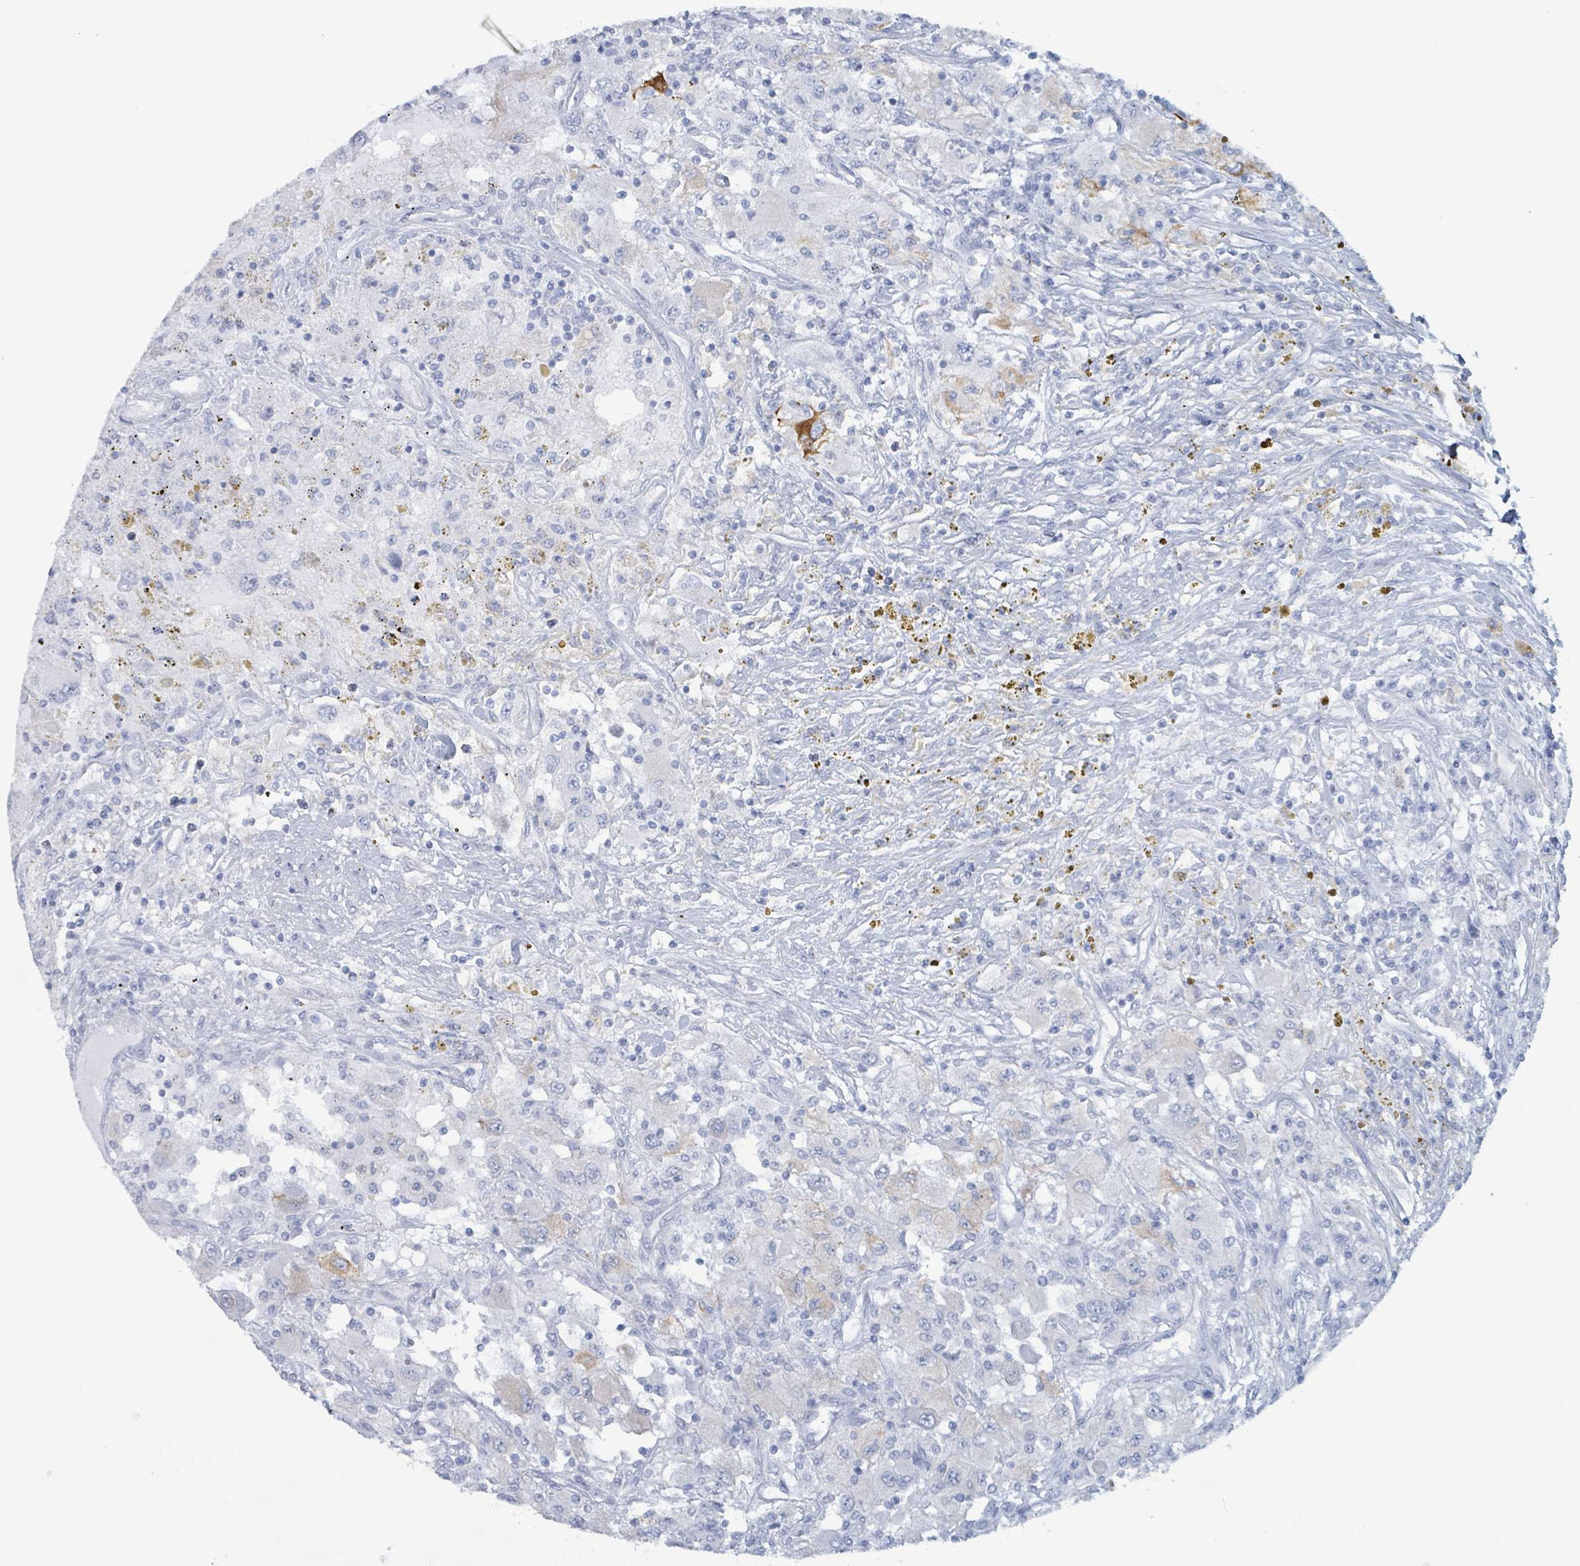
{"staining": {"intensity": "strong", "quantity": "<25%", "location": "cytoplasmic/membranous"}, "tissue": "renal cancer", "cell_type": "Tumor cells", "image_type": "cancer", "snomed": [{"axis": "morphology", "description": "Adenocarcinoma, NOS"}, {"axis": "topography", "description": "Kidney"}], "caption": "The image exhibits immunohistochemical staining of renal adenocarcinoma. There is strong cytoplasmic/membranous positivity is present in about <25% of tumor cells.", "gene": "KRT8", "patient": {"sex": "female", "age": 67}}